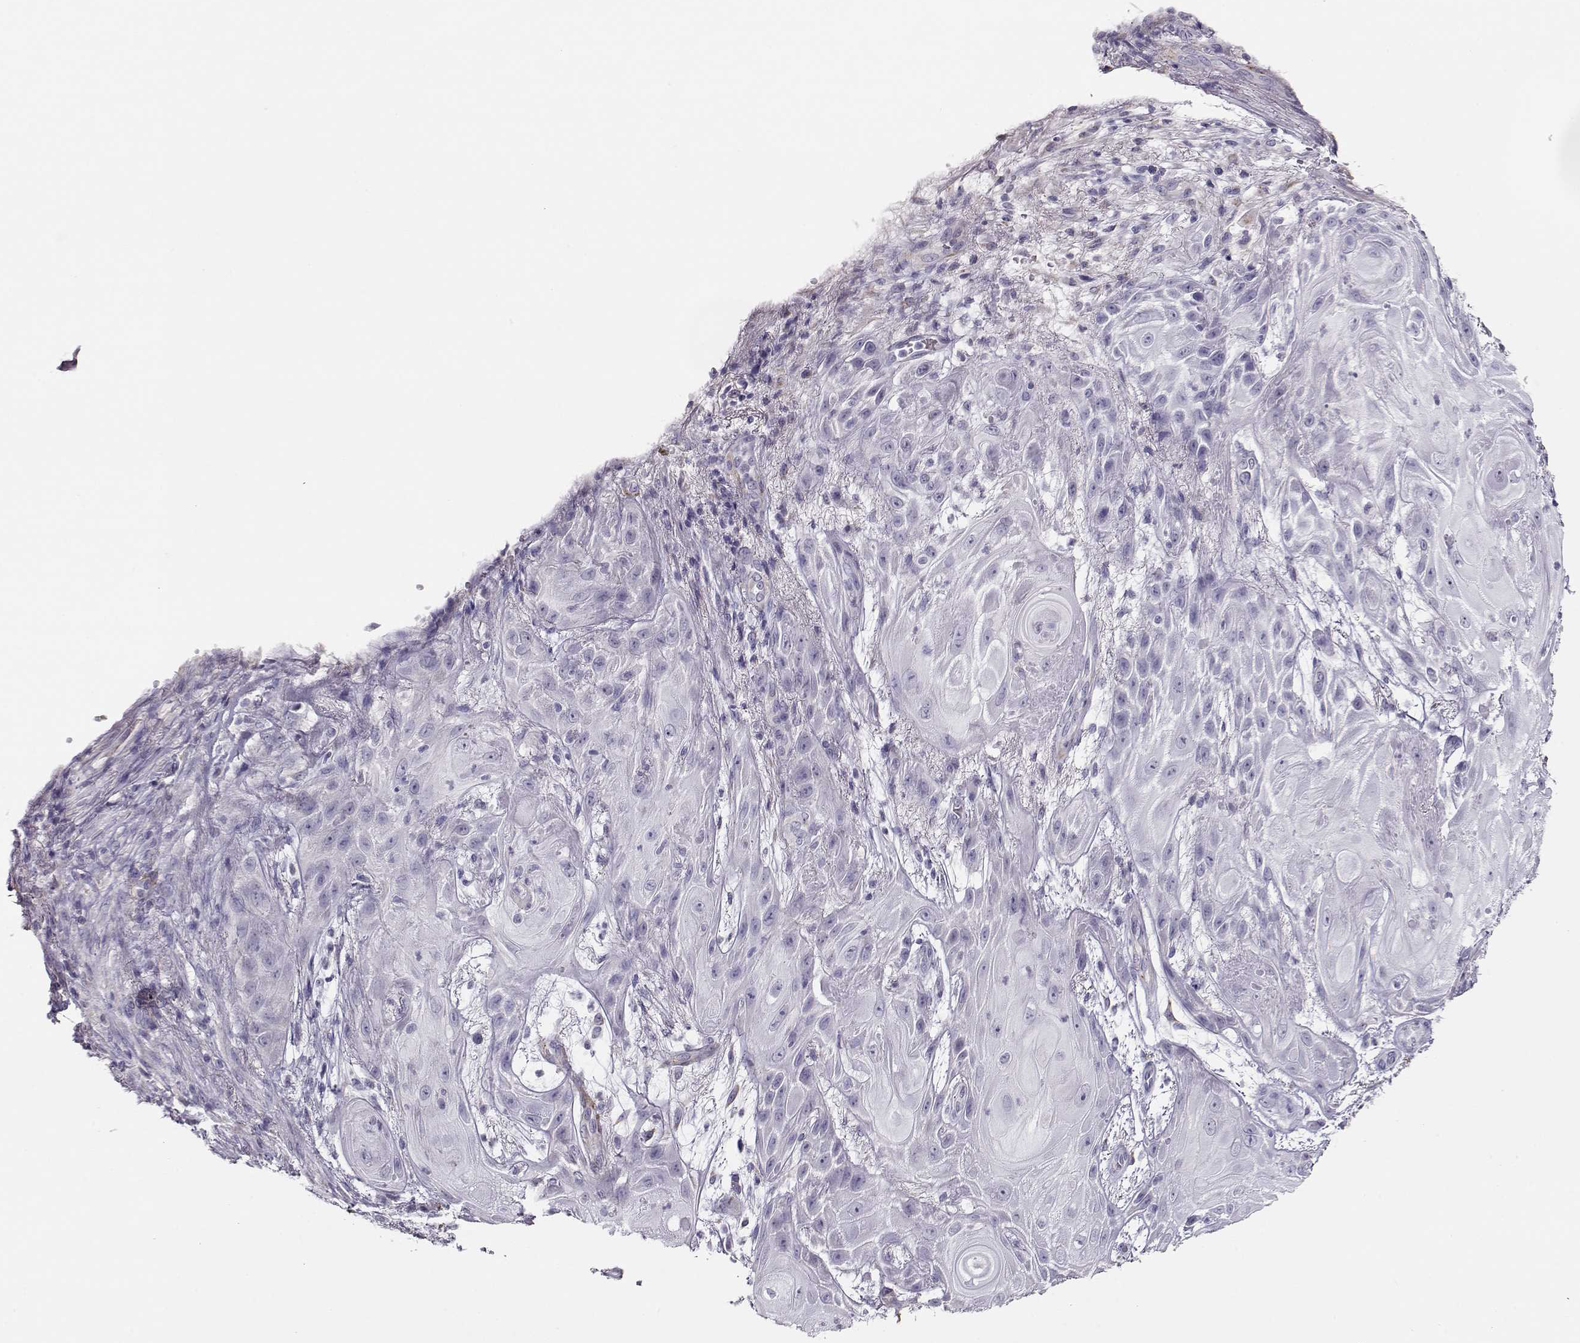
{"staining": {"intensity": "negative", "quantity": "none", "location": "none"}, "tissue": "skin cancer", "cell_type": "Tumor cells", "image_type": "cancer", "snomed": [{"axis": "morphology", "description": "Squamous cell carcinoma, NOS"}, {"axis": "topography", "description": "Skin"}], "caption": "There is no significant positivity in tumor cells of squamous cell carcinoma (skin).", "gene": "RBM44", "patient": {"sex": "male", "age": 62}}